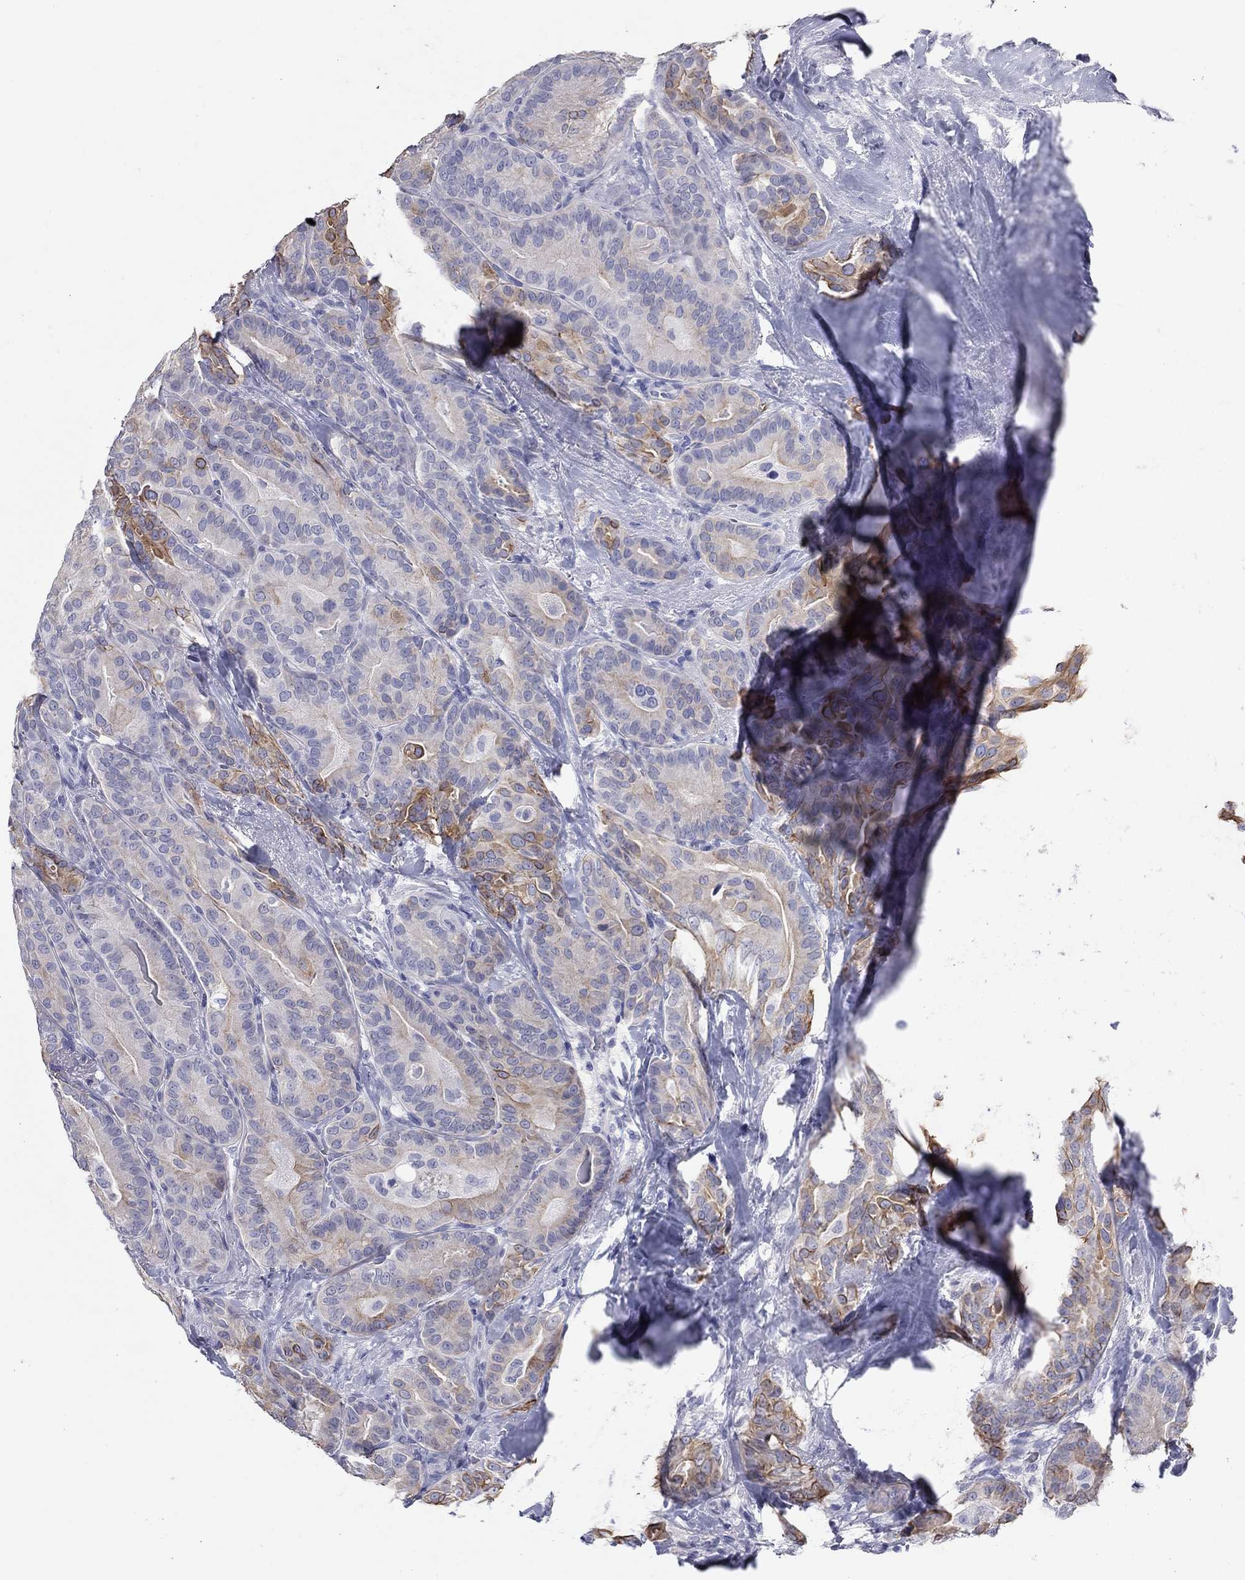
{"staining": {"intensity": "strong", "quantity": "<25%", "location": "cytoplasmic/membranous"}, "tissue": "thyroid cancer", "cell_type": "Tumor cells", "image_type": "cancer", "snomed": [{"axis": "morphology", "description": "Papillary adenocarcinoma, NOS"}, {"axis": "topography", "description": "Thyroid gland"}], "caption": "This is a histology image of IHC staining of thyroid papillary adenocarcinoma, which shows strong staining in the cytoplasmic/membranous of tumor cells.", "gene": "KRT75", "patient": {"sex": "male", "age": 61}}